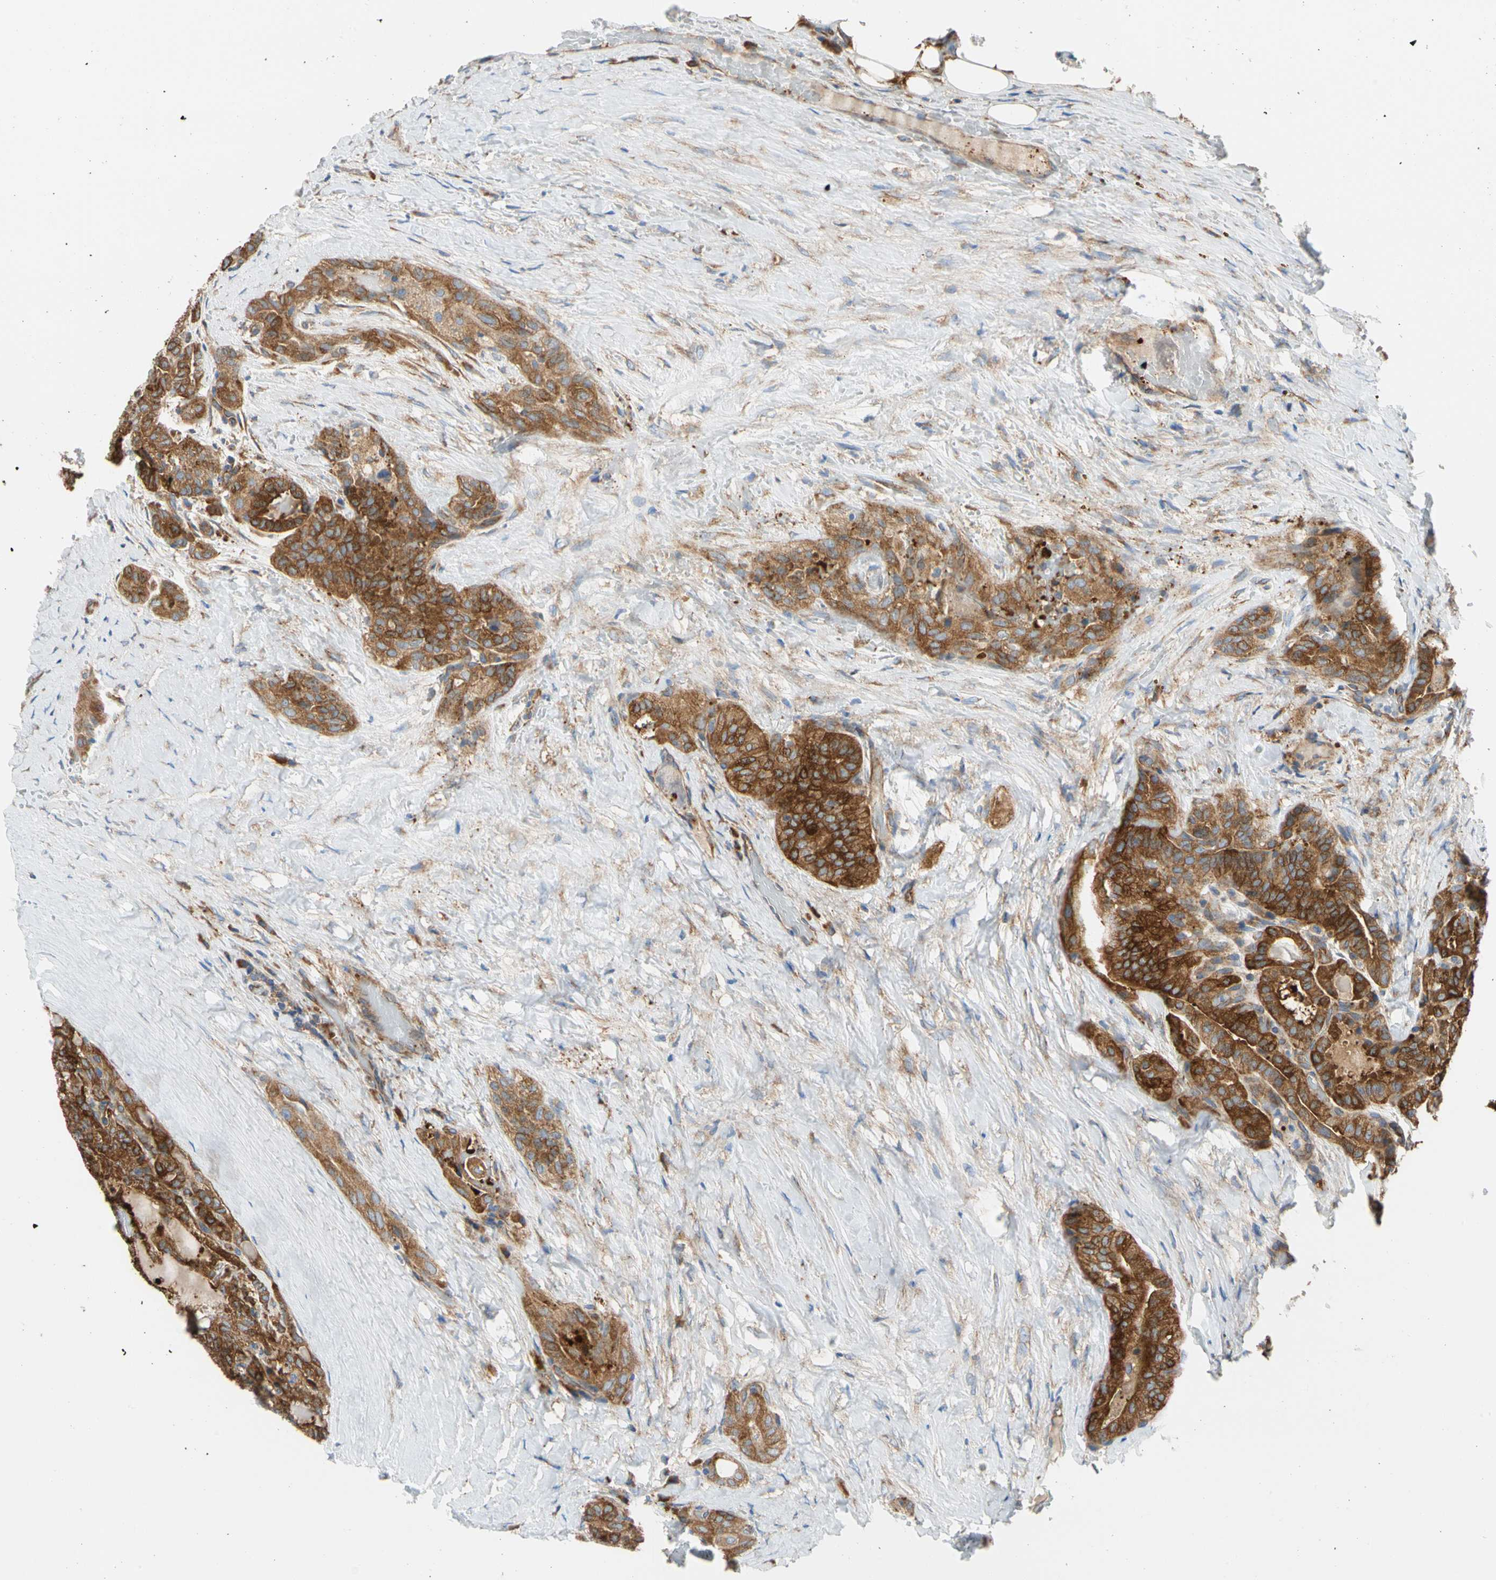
{"staining": {"intensity": "strong", "quantity": ">75%", "location": "cytoplasmic/membranous"}, "tissue": "thyroid cancer", "cell_type": "Tumor cells", "image_type": "cancer", "snomed": [{"axis": "morphology", "description": "Papillary adenocarcinoma, NOS"}, {"axis": "topography", "description": "Thyroid gland"}], "caption": "Papillary adenocarcinoma (thyroid) was stained to show a protein in brown. There is high levels of strong cytoplasmic/membranous expression in about >75% of tumor cells. (brown staining indicates protein expression, while blue staining denotes nuclei).", "gene": "GPHN", "patient": {"sex": "male", "age": 77}}